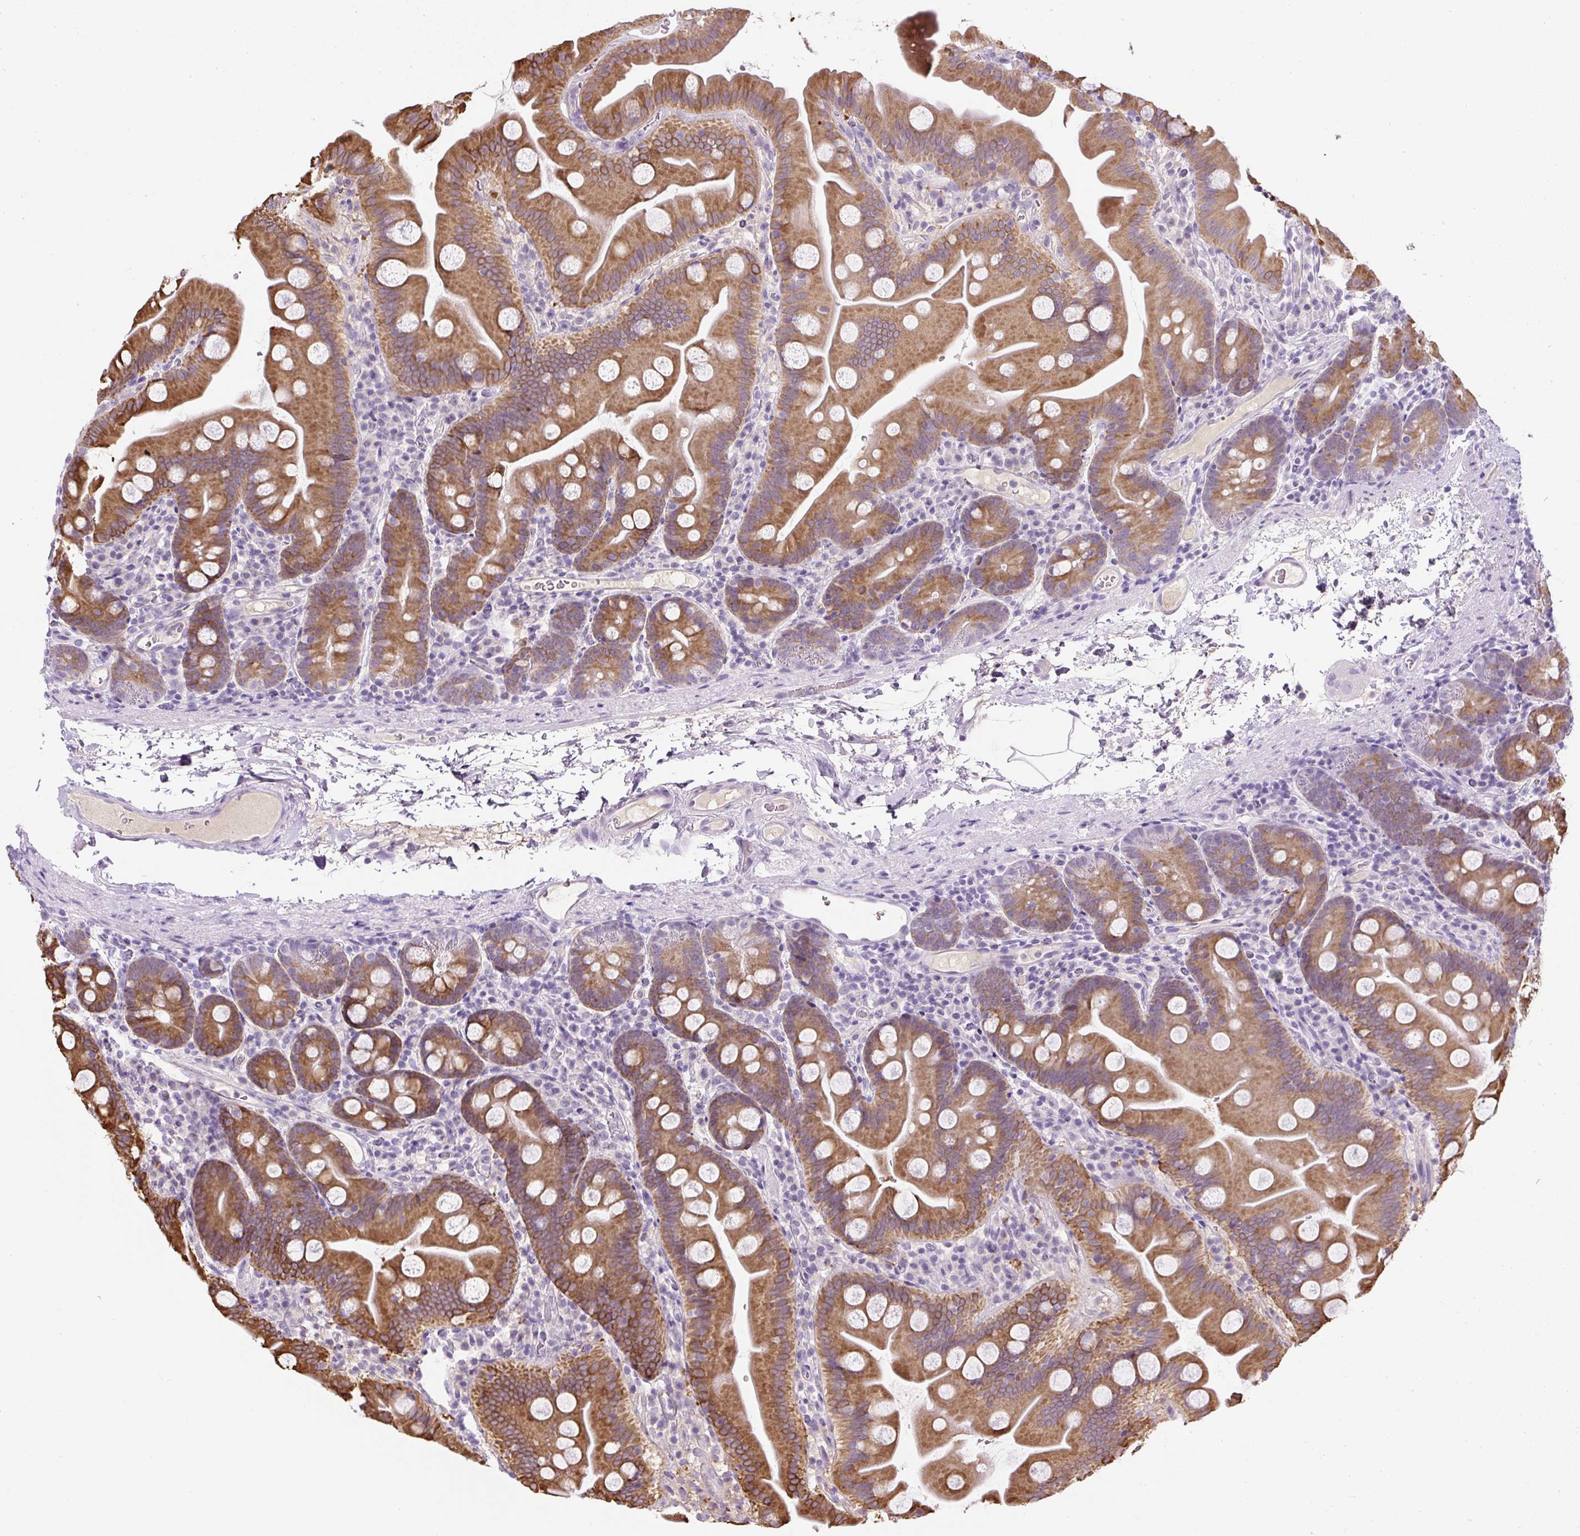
{"staining": {"intensity": "moderate", "quantity": ">75%", "location": "cytoplasmic/membranous"}, "tissue": "small intestine", "cell_type": "Glandular cells", "image_type": "normal", "snomed": [{"axis": "morphology", "description": "Normal tissue, NOS"}, {"axis": "topography", "description": "Small intestine"}], "caption": "High-power microscopy captured an IHC image of normal small intestine, revealing moderate cytoplasmic/membranous positivity in about >75% of glandular cells. The protein of interest is shown in brown color, while the nuclei are stained blue.", "gene": "COL9A2", "patient": {"sex": "female", "age": 68}}